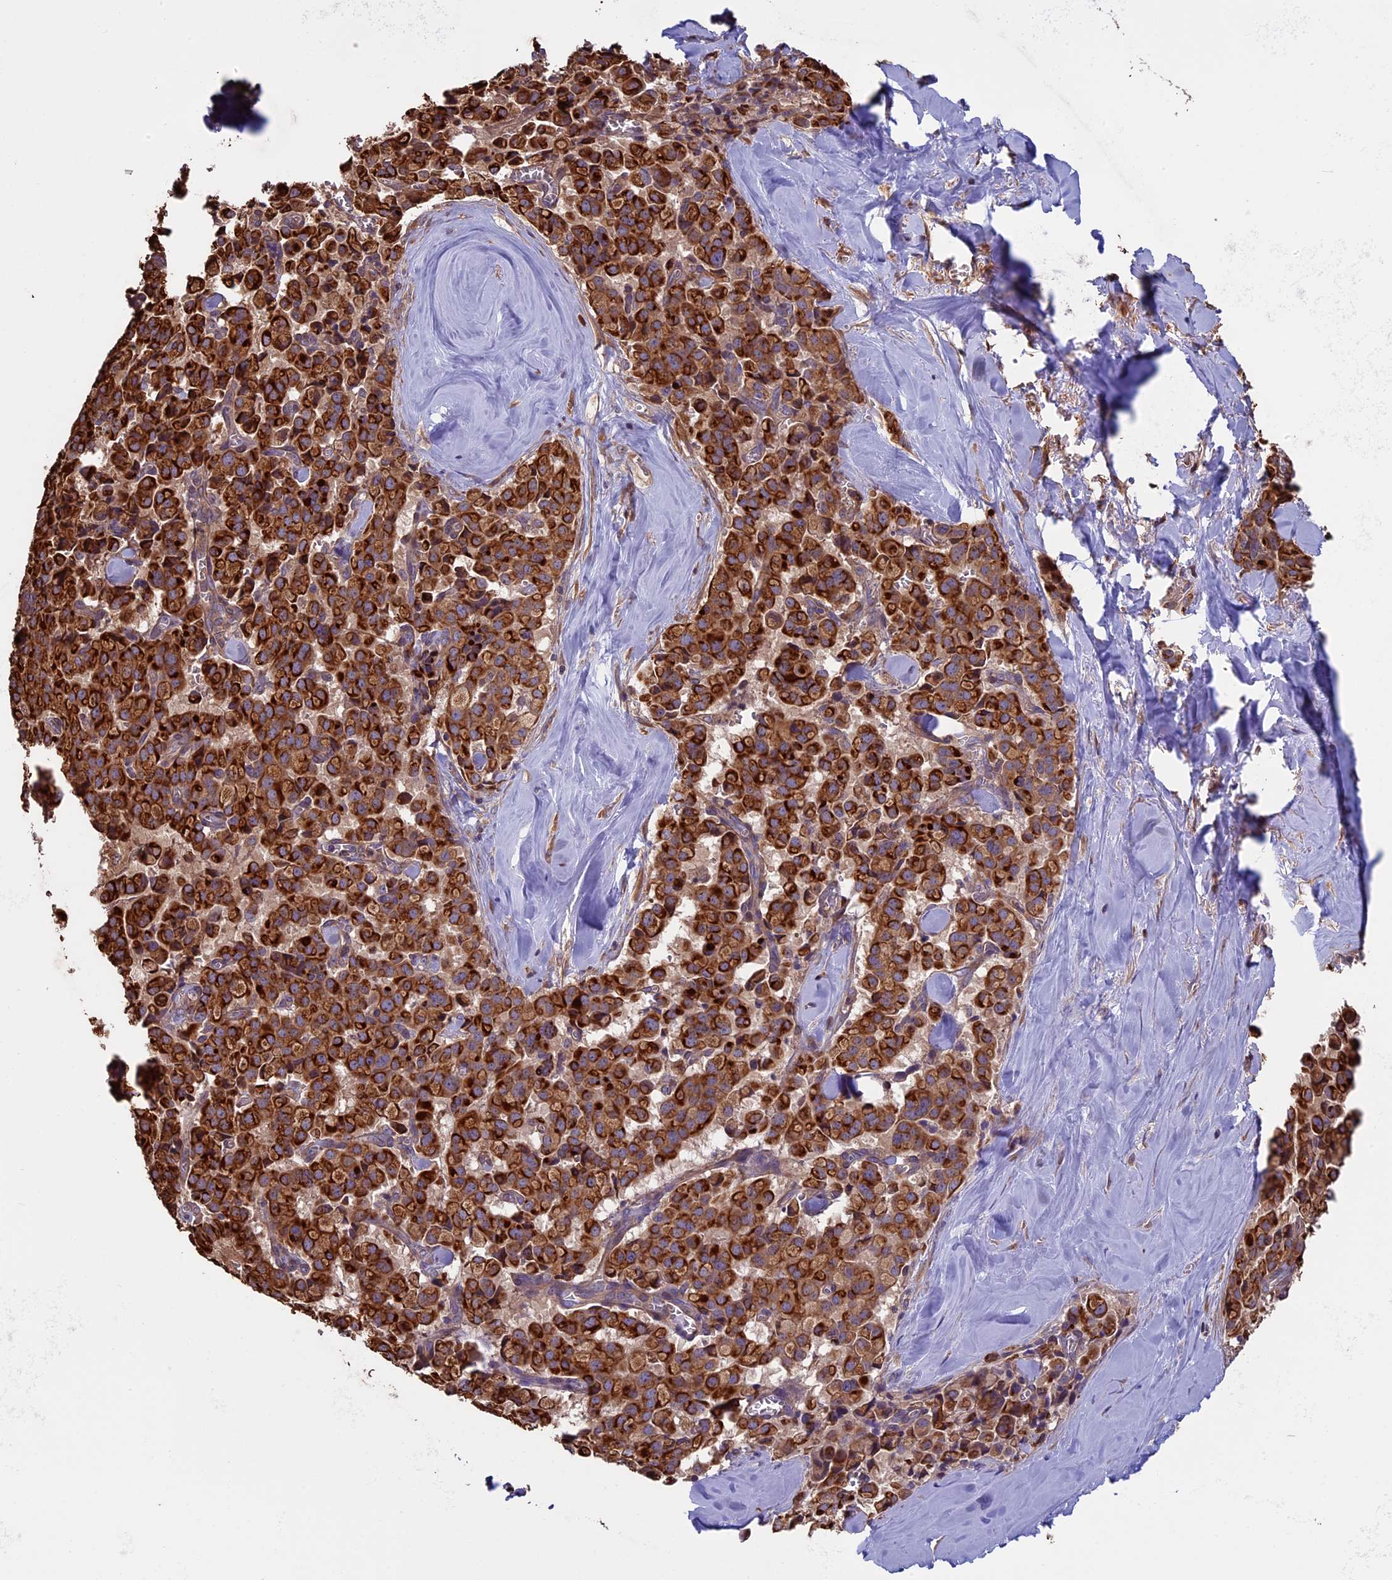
{"staining": {"intensity": "strong", "quantity": ">75%", "location": "cytoplasmic/membranous"}, "tissue": "pancreatic cancer", "cell_type": "Tumor cells", "image_type": "cancer", "snomed": [{"axis": "morphology", "description": "Adenocarcinoma, NOS"}, {"axis": "topography", "description": "Pancreas"}], "caption": "The image reveals staining of pancreatic cancer (adenocarcinoma), revealing strong cytoplasmic/membranous protein expression (brown color) within tumor cells. (IHC, brightfield microscopy, high magnification).", "gene": "VWA3A", "patient": {"sex": "male", "age": 65}}